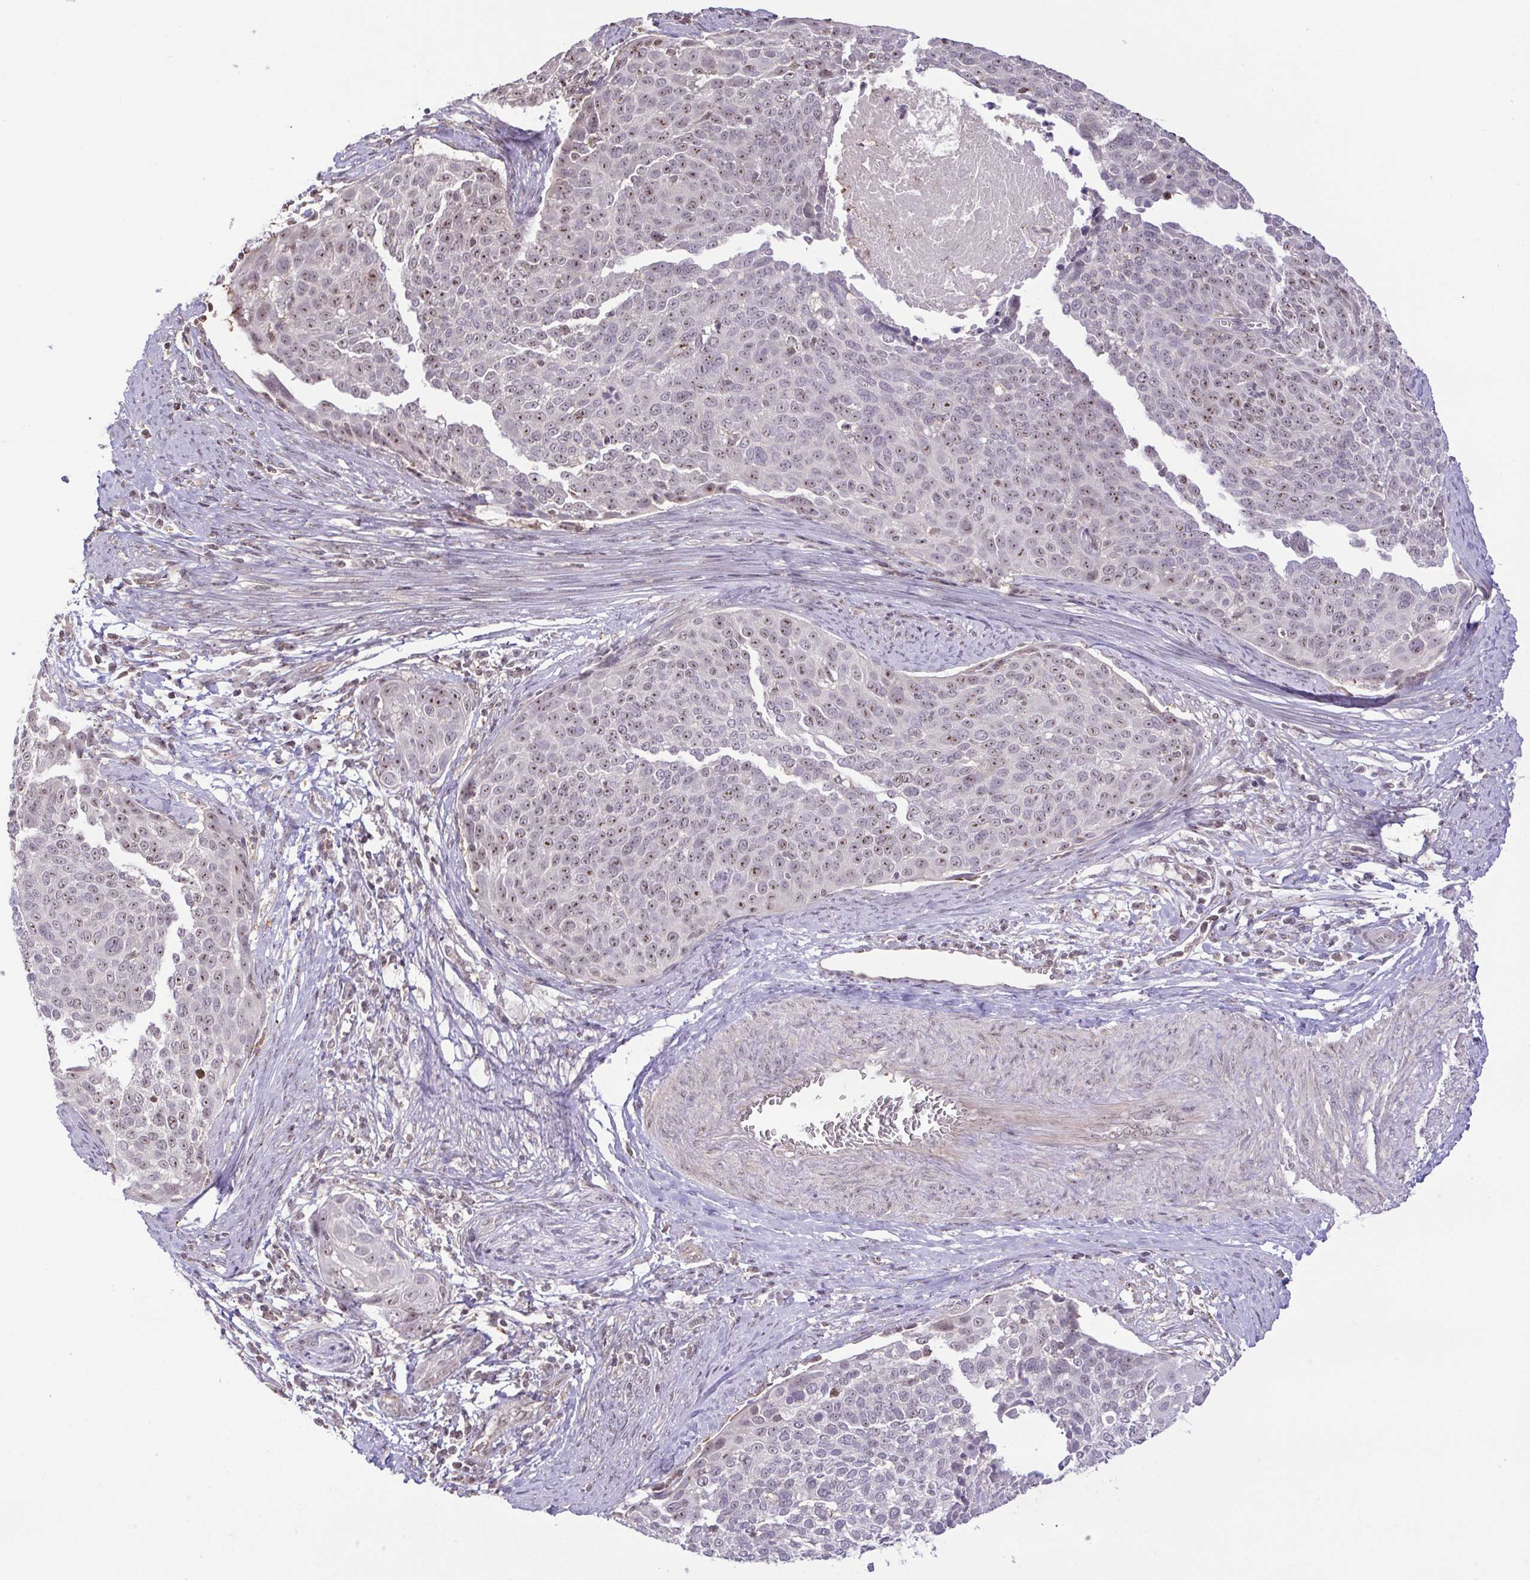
{"staining": {"intensity": "weak", "quantity": "25%-75%", "location": "nuclear"}, "tissue": "cervical cancer", "cell_type": "Tumor cells", "image_type": "cancer", "snomed": [{"axis": "morphology", "description": "Squamous cell carcinoma, NOS"}, {"axis": "topography", "description": "Cervix"}], "caption": "Immunohistochemistry staining of cervical squamous cell carcinoma, which displays low levels of weak nuclear staining in approximately 25%-75% of tumor cells indicating weak nuclear protein staining. The staining was performed using DAB (3,3'-diaminobenzidine) (brown) for protein detection and nuclei were counterstained in hematoxylin (blue).", "gene": "RSL24D1", "patient": {"sex": "female", "age": 39}}